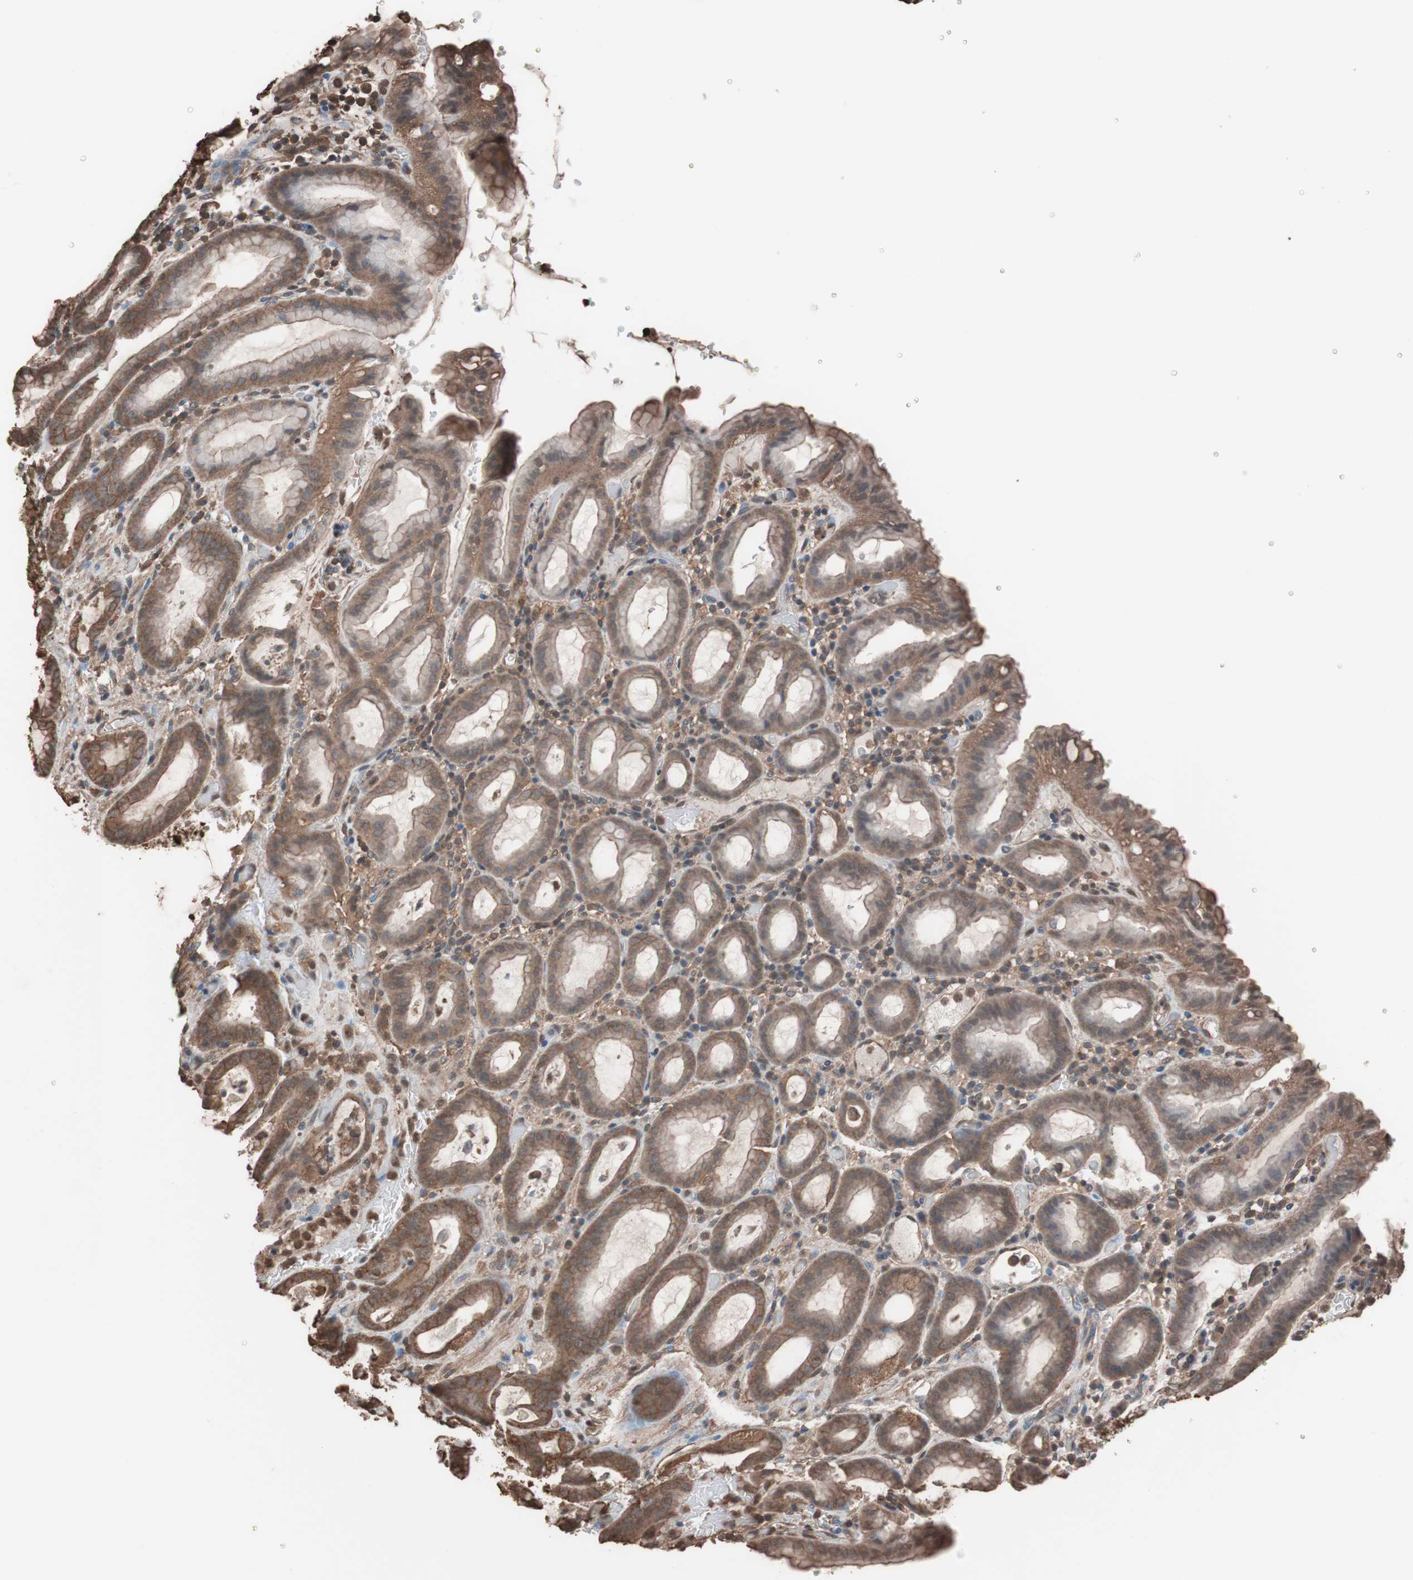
{"staining": {"intensity": "strong", "quantity": ">75%", "location": "cytoplasmic/membranous,nuclear"}, "tissue": "stomach", "cell_type": "Glandular cells", "image_type": "normal", "snomed": [{"axis": "morphology", "description": "Normal tissue, NOS"}, {"axis": "topography", "description": "Stomach, upper"}], "caption": "Human stomach stained for a protein (brown) displays strong cytoplasmic/membranous,nuclear positive staining in about >75% of glandular cells.", "gene": "CALM2", "patient": {"sex": "male", "age": 68}}